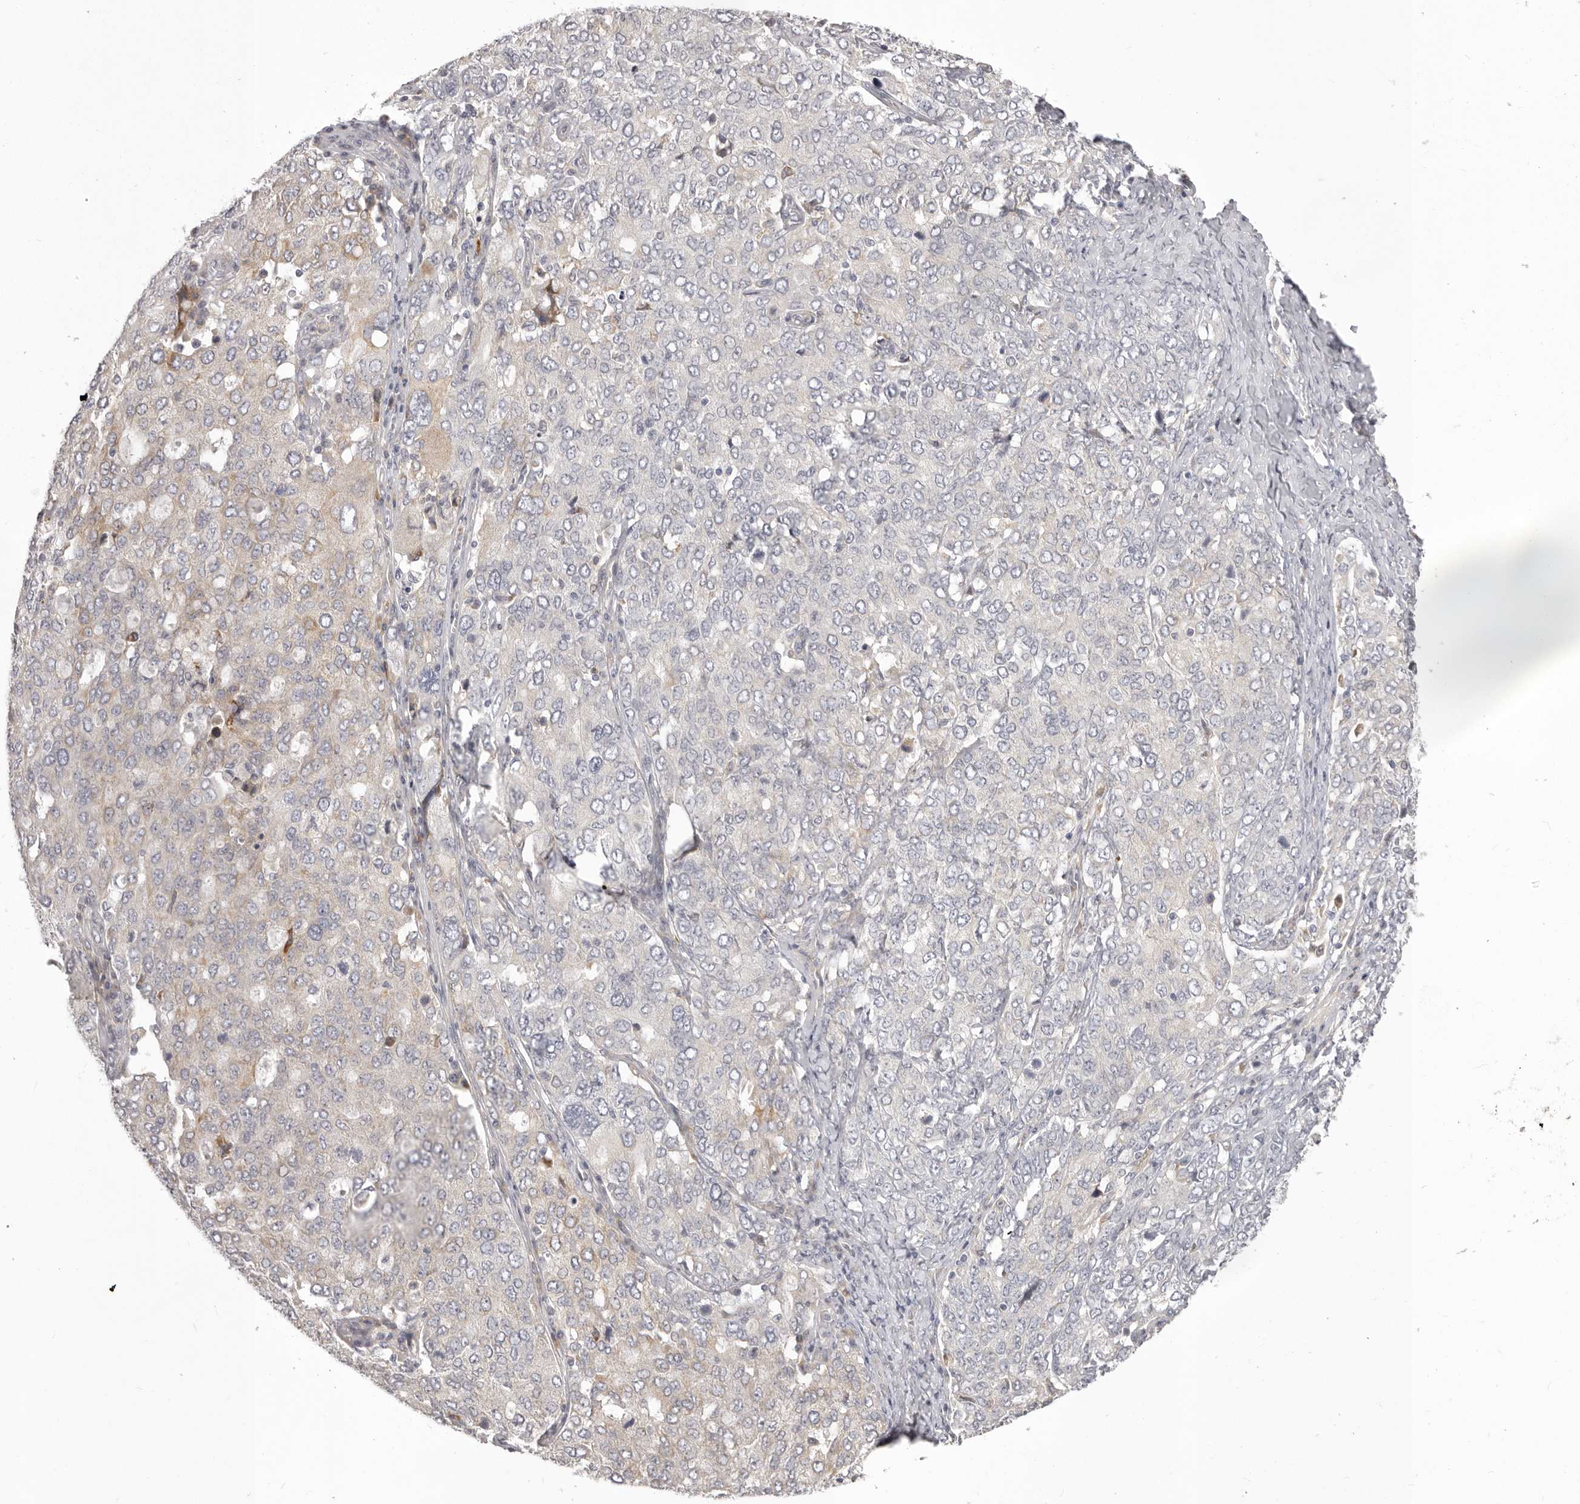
{"staining": {"intensity": "moderate", "quantity": "25%-75%", "location": "cytoplasmic/membranous"}, "tissue": "ovarian cancer", "cell_type": "Tumor cells", "image_type": "cancer", "snomed": [{"axis": "morphology", "description": "Carcinoma, endometroid"}, {"axis": "topography", "description": "Ovary"}], "caption": "Immunohistochemistry image of ovarian cancer stained for a protein (brown), which shows medium levels of moderate cytoplasmic/membranous staining in approximately 25%-75% of tumor cells.", "gene": "OTUD3", "patient": {"sex": "female", "age": 62}}